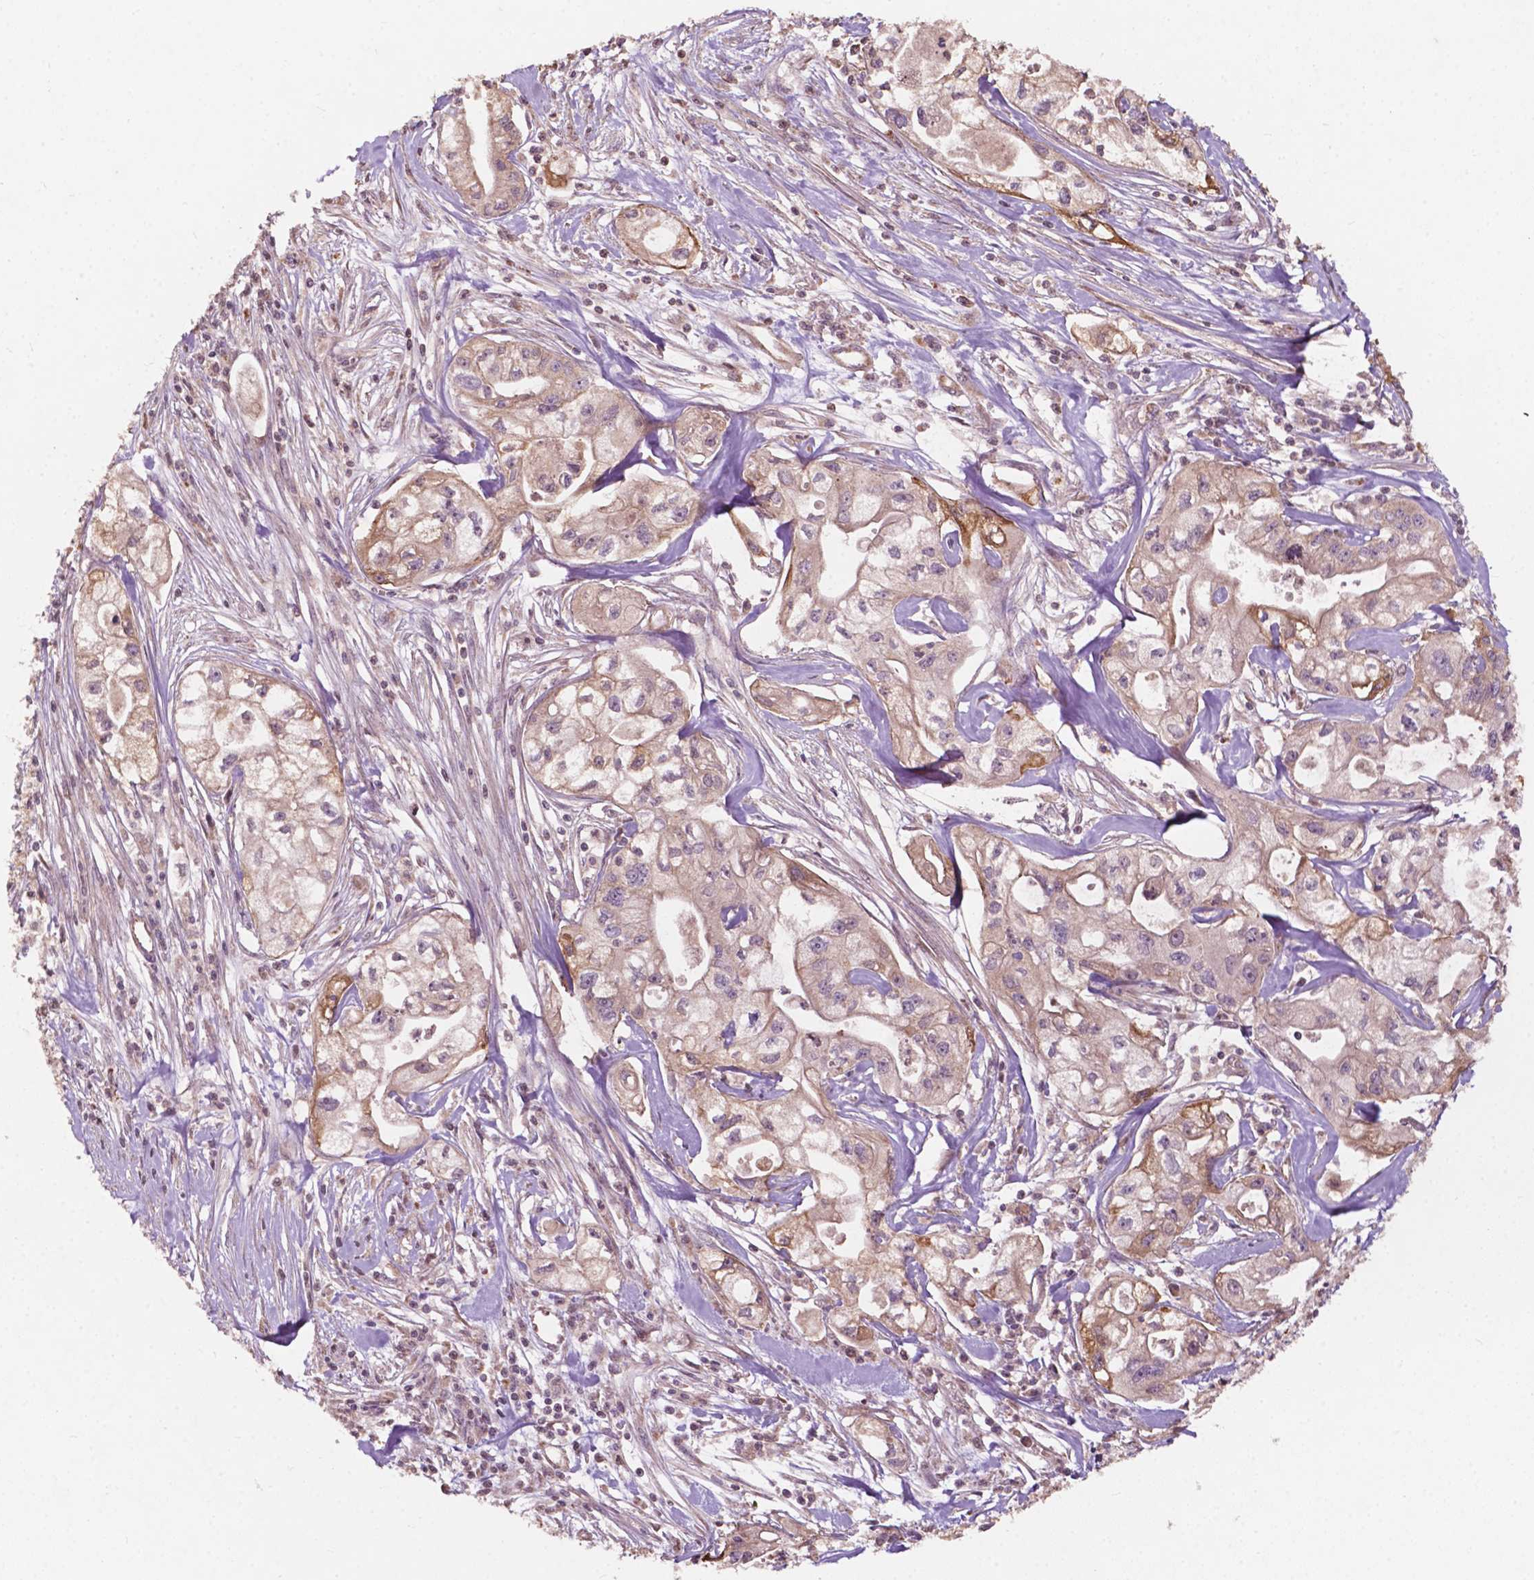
{"staining": {"intensity": "weak", "quantity": "<25%", "location": "cytoplasmic/membranous"}, "tissue": "pancreatic cancer", "cell_type": "Tumor cells", "image_type": "cancer", "snomed": [{"axis": "morphology", "description": "Adenocarcinoma, NOS"}, {"axis": "topography", "description": "Pancreas"}], "caption": "Immunohistochemistry (IHC) image of human pancreatic adenocarcinoma stained for a protein (brown), which exhibits no positivity in tumor cells.", "gene": "CDC42BPA", "patient": {"sex": "male", "age": 70}}